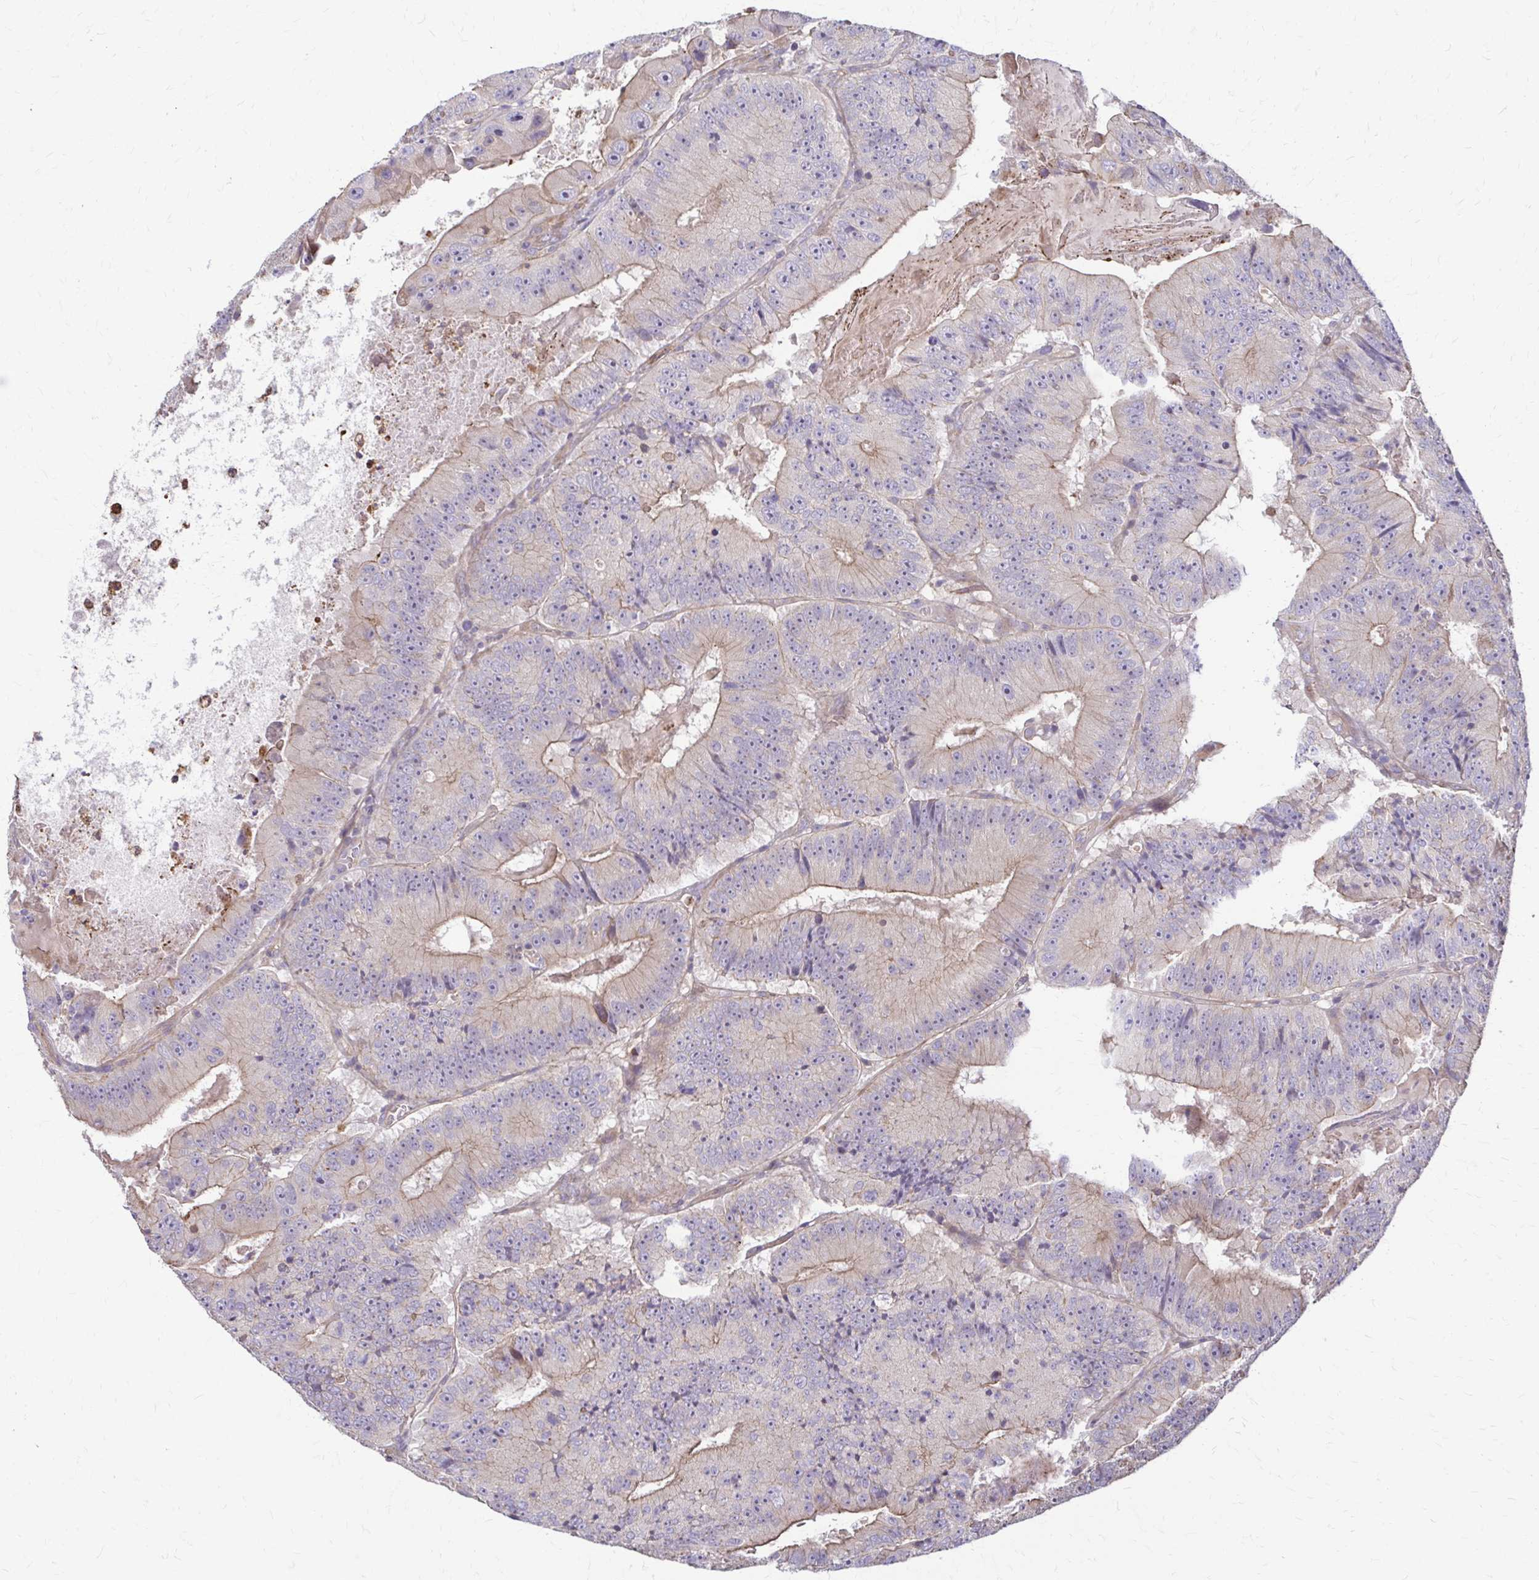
{"staining": {"intensity": "weak", "quantity": "25%-75%", "location": "cytoplasmic/membranous"}, "tissue": "colorectal cancer", "cell_type": "Tumor cells", "image_type": "cancer", "snomed": [{"axis": "morphology", "description": "Adenocarcinoma, NOS"}, {"axis": "topography", "description": "Colon"}], "caption": "This image demonstrates colorectal cancer stained with IHC to label a protein in brown. The cytoplasmic/membranous of tumor cells show weak positivity for the protein. Nuclei are counter-stained blue.", "gene": "DSP", "patient": {"sex": "female", "age": 86}}